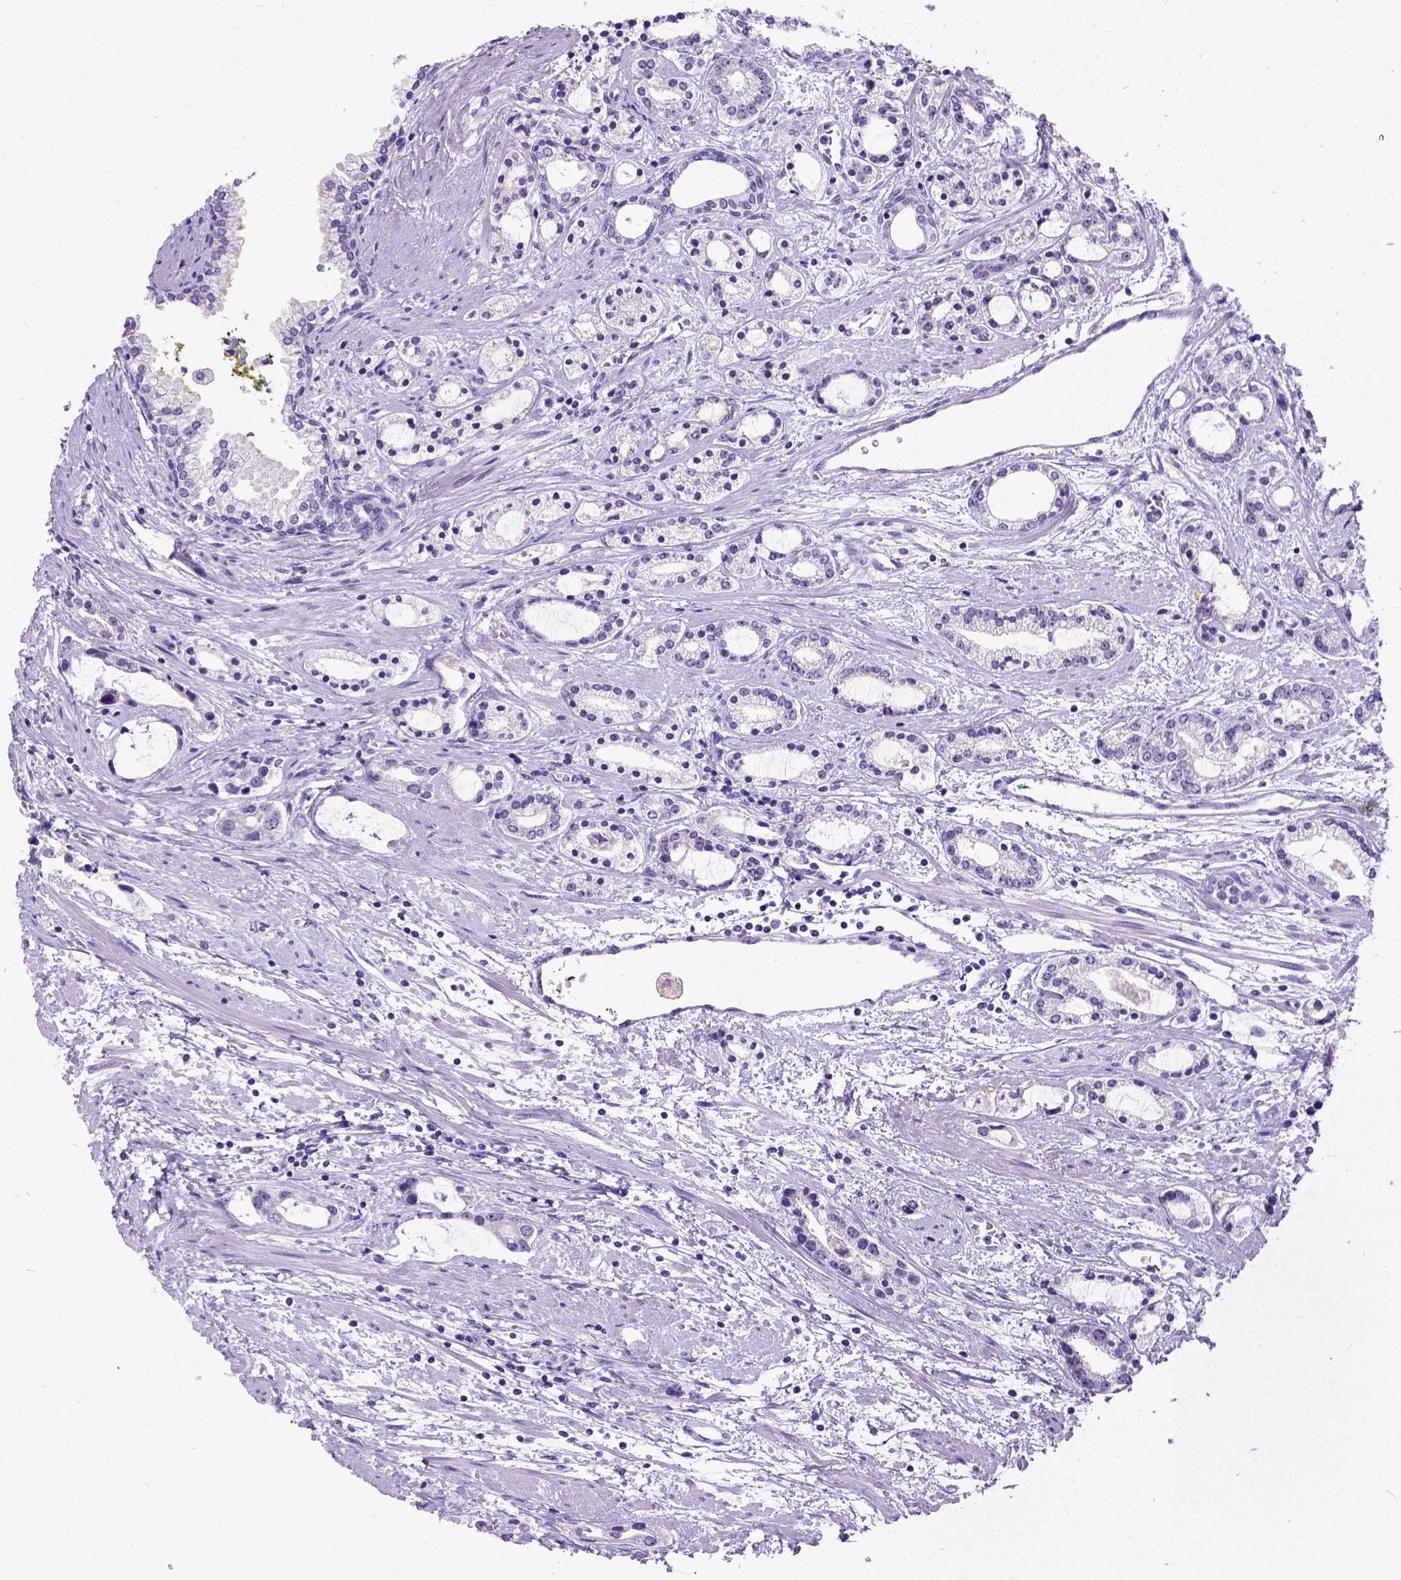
{"staining": {"intensity": "negative", "quantity": "none", "location": "none"}, "tissue": "prostate cancer", "cell_type": "Tumor cells", "image_type": "cancer", "snomed": [{"axis": "morphology", "description": "Adenocarcinoma, Medium grade"}, {"axis": "topography", "description": "Prostate"}], "caption": "Immunohistochemistry (IHC) image of neoplastic tissue: human prostate cancer (adenocarcinoma (medium-grade)) stained with DAB exhibits no significant protein staining in tumor cells.", "gene": "NEUROD4", "patient": {"sex": "male", "age": 57}}